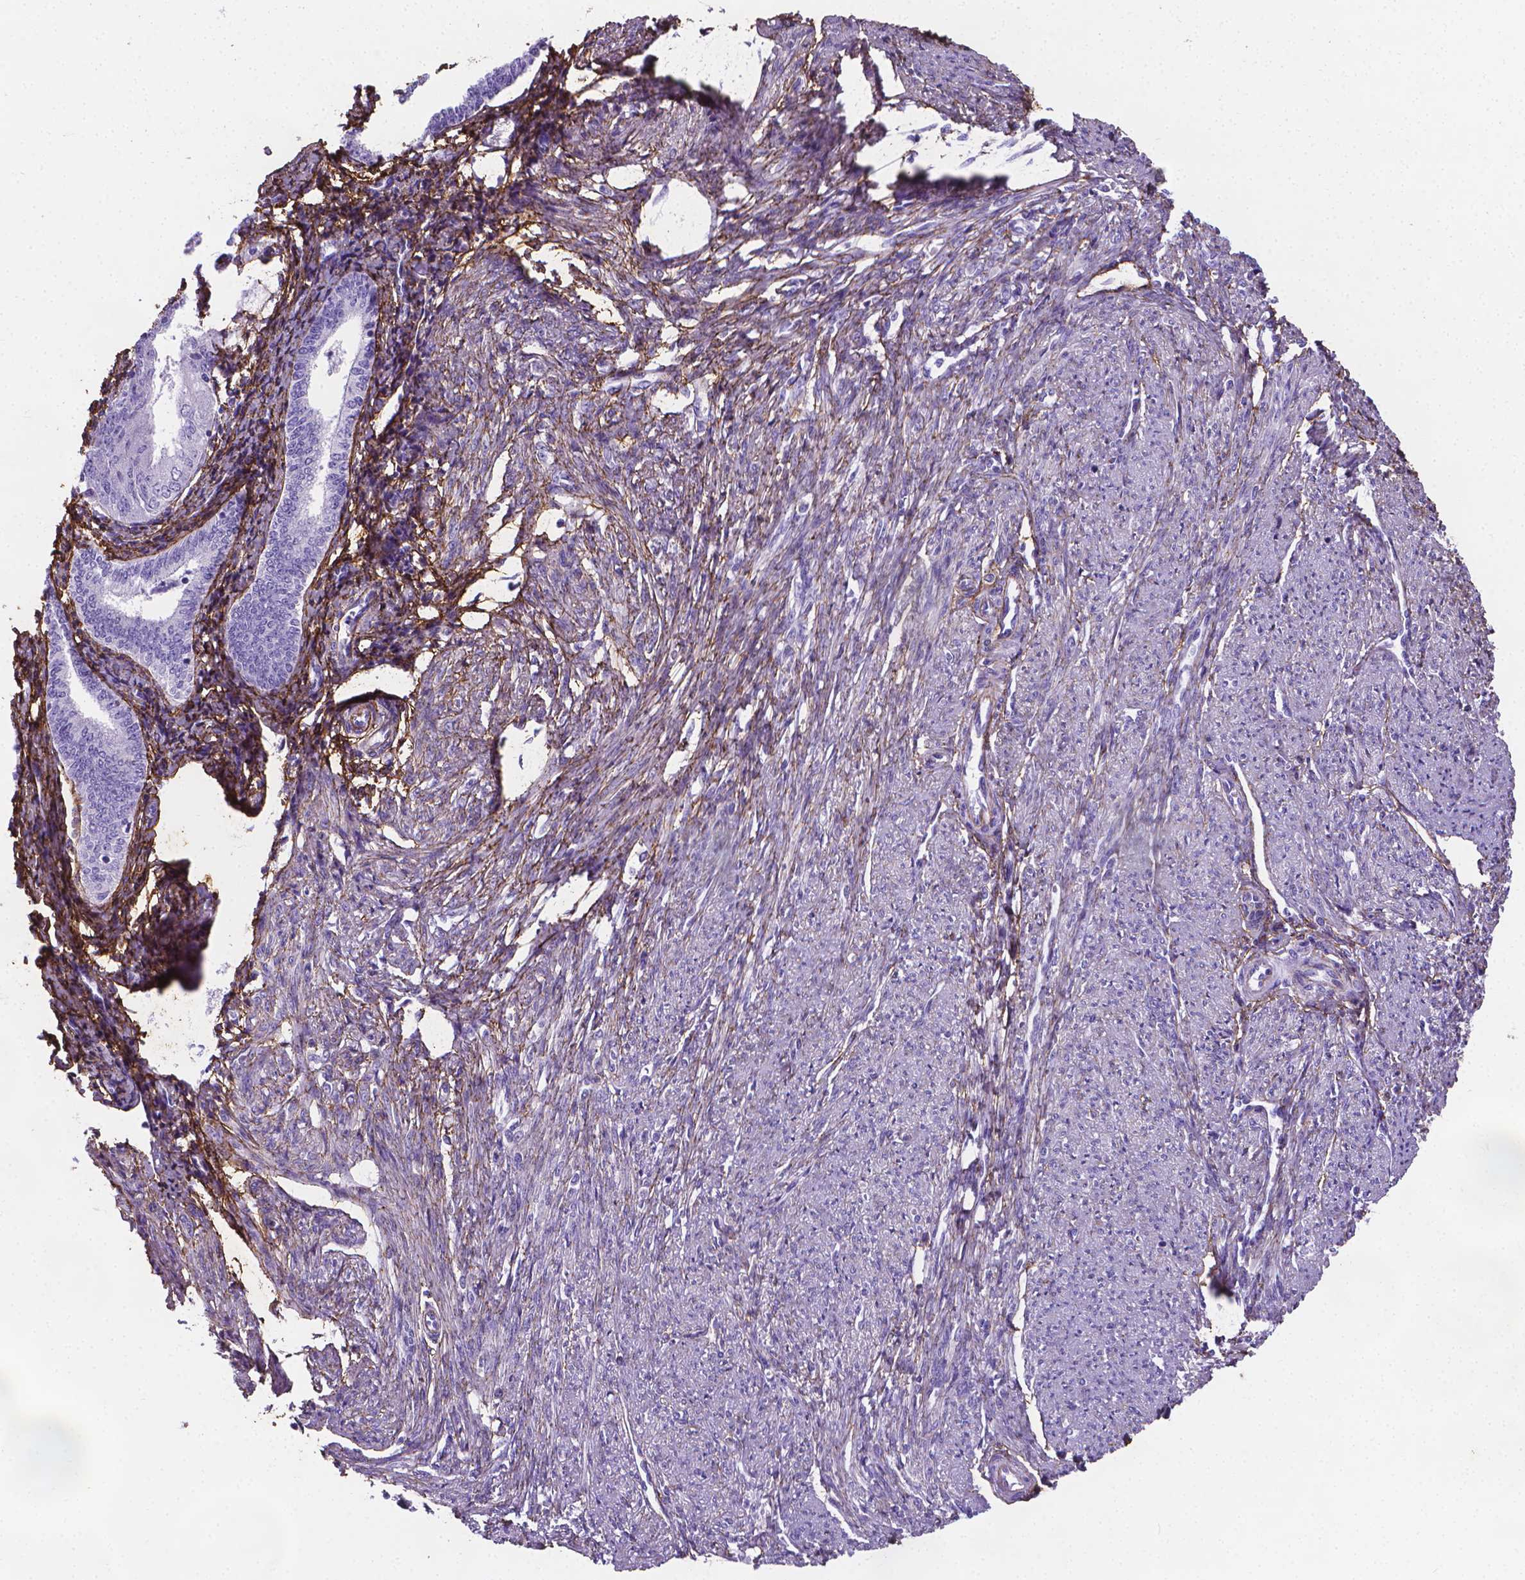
{"staining": {"intensity": "negative", "quantity": "none", "location": "none"}, "tissue": "smooth muscle", "cell_type": "Smooth muscle cells", "image_type": "normal", "snomed": [{"axis": "morphology", "description": "Normal tissue, NOS"}, {"axis": "topography", "description": "Smooth muscle"}], "caption": "Normal smooth muscle was stained to show a protein in brown. There is no significant staining in smooth muscle cells.", "gene": "MFAP2", "patient": {"sex": "female", "age": 65}}